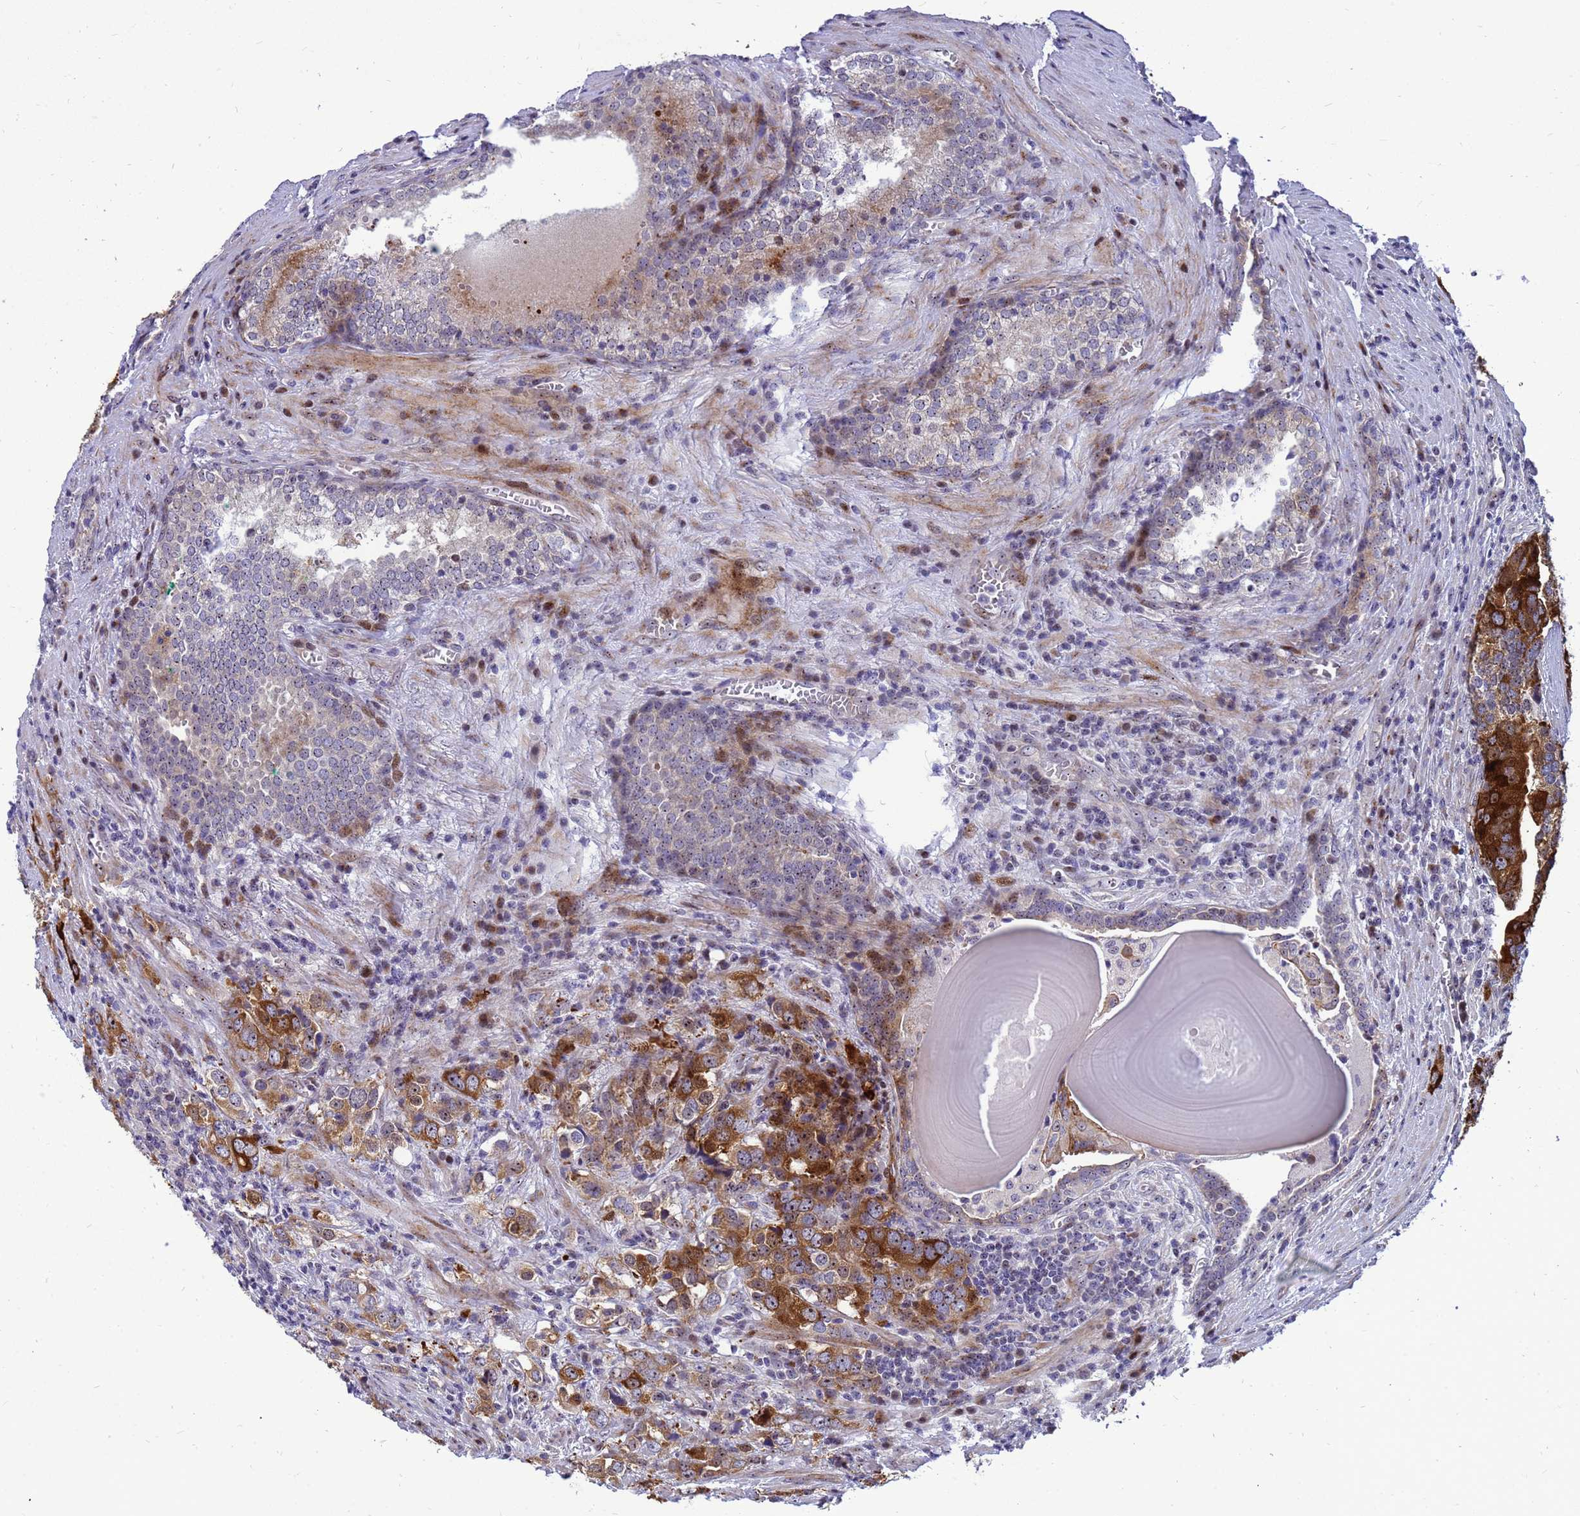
{"staining": {"intensity": "strong", "quantity": "<25%", "location": "cytoplasmic/membranous,nuclear"}, "tissue": "prostate cancer", "cell_type": "Tumor cells", "image_type": "cancer", "snomed": [{"axis": "morphology", "description": "Adenocarcinoma, High grade"}, {"axis": "topography", "description": "Prostate"}], "caption": "Immunohistochemical staining of high-grade adenocarcinoma (prostate) exhibits strong cytoplasmic/membranous and nuclear protein expression in about <25% of tumor cells.", "gene": "RSPO1", "patient": {"sex": "male", "age": 71}}